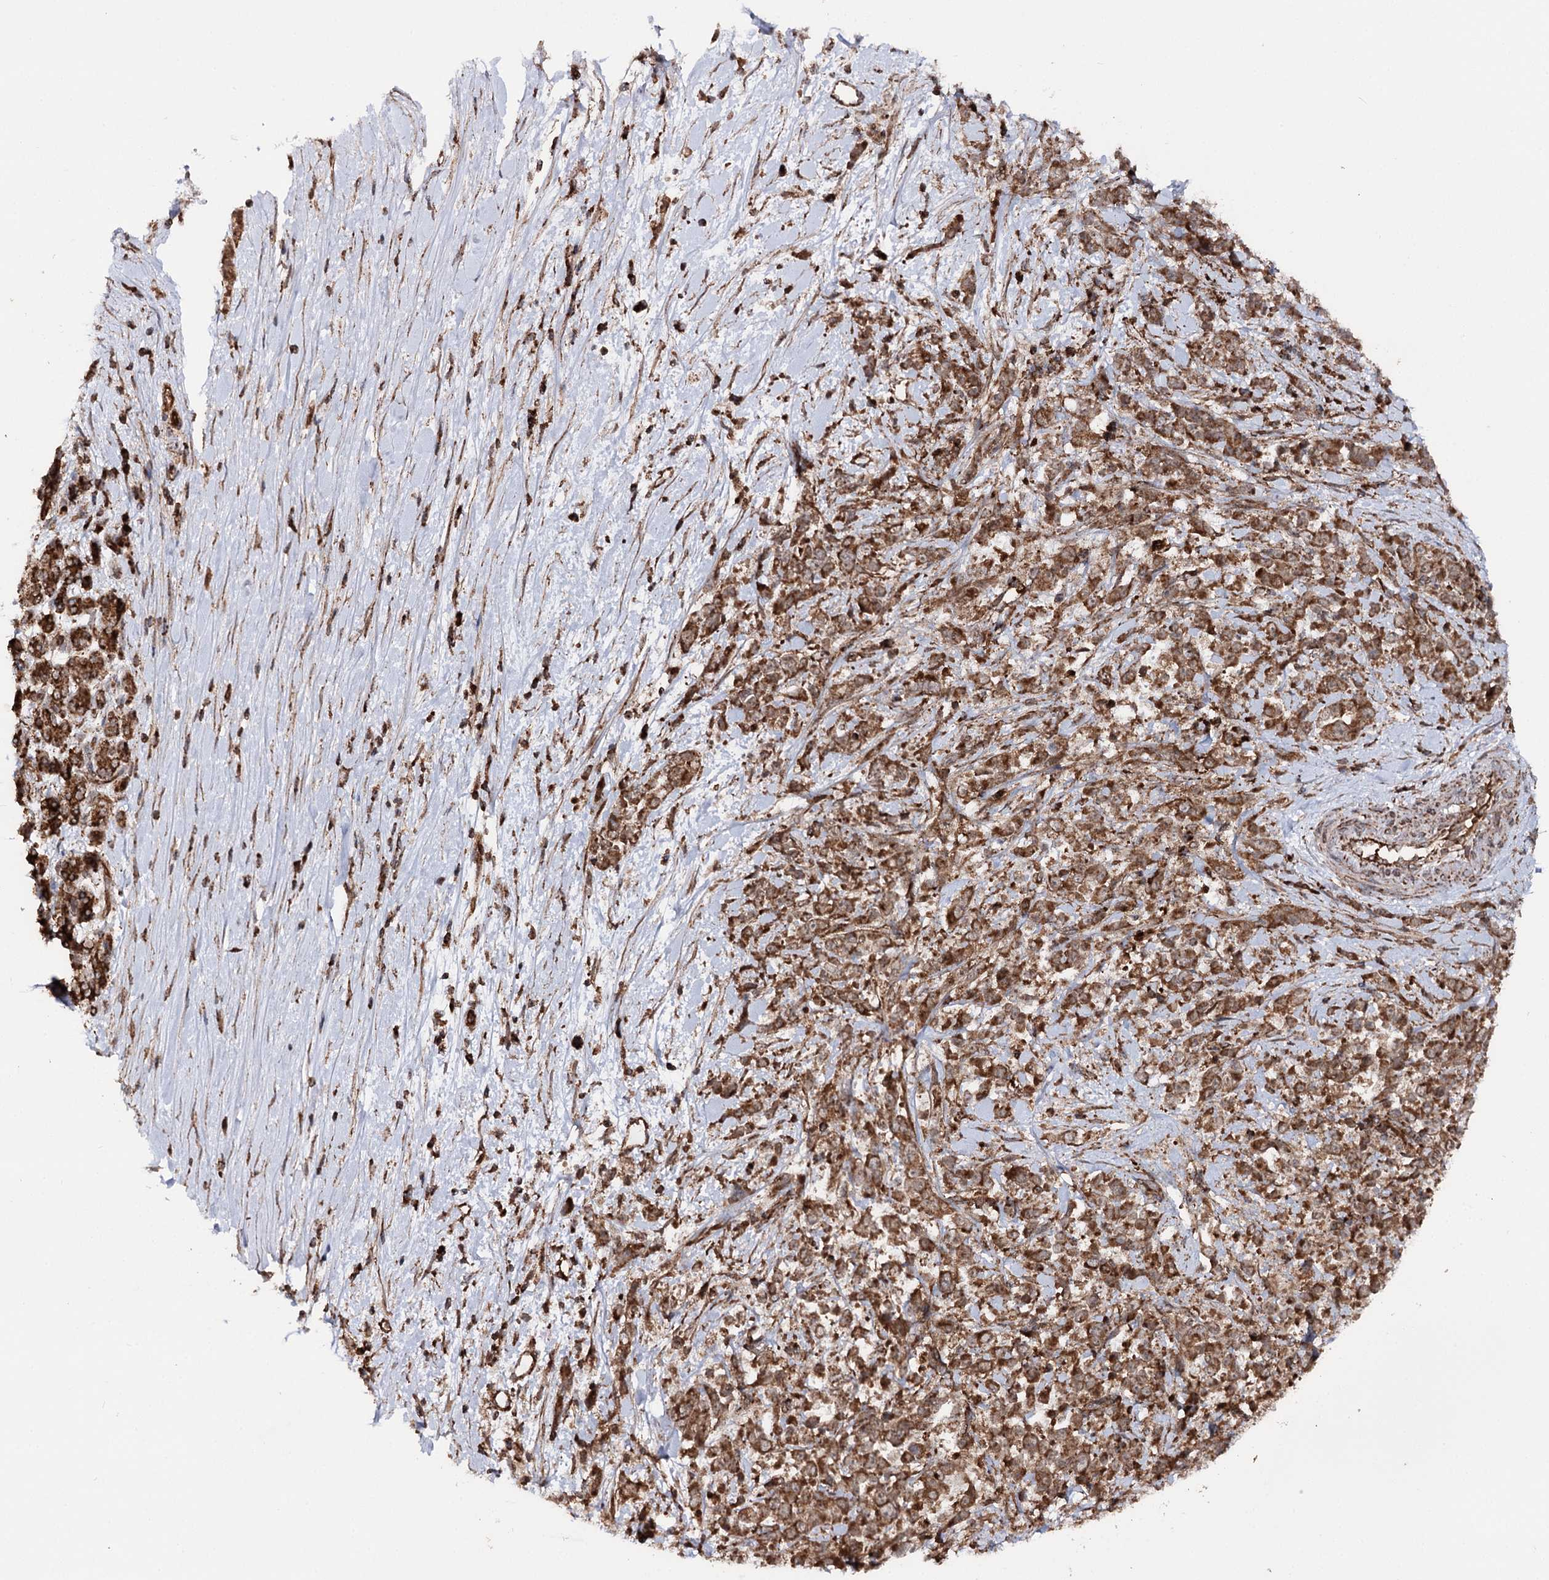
{"staining": {"intensity": "strong", "quantity": ">75%", "location": "cytoplasmic/membranous"}, "tissue": "pancreatic cancer", "cell_type": "Tumor cells", "image_type": "cancer", "snomed": [{"axis": "morphology", "description": "Normal tissue, NOS"}, {"axis": "morphology", "description": "Adenocarcinoma, NOS"}, {"axis": "topography", "description": "Pancreas"}], "caption": "A brown stain labels strong cytoplasmic/membranous positivity of a protein in adenocarcinoma (pancreatic) tumor cells.", "gene": "FGFR1OP2", "patient": {"sex": "female", "age": 64}}